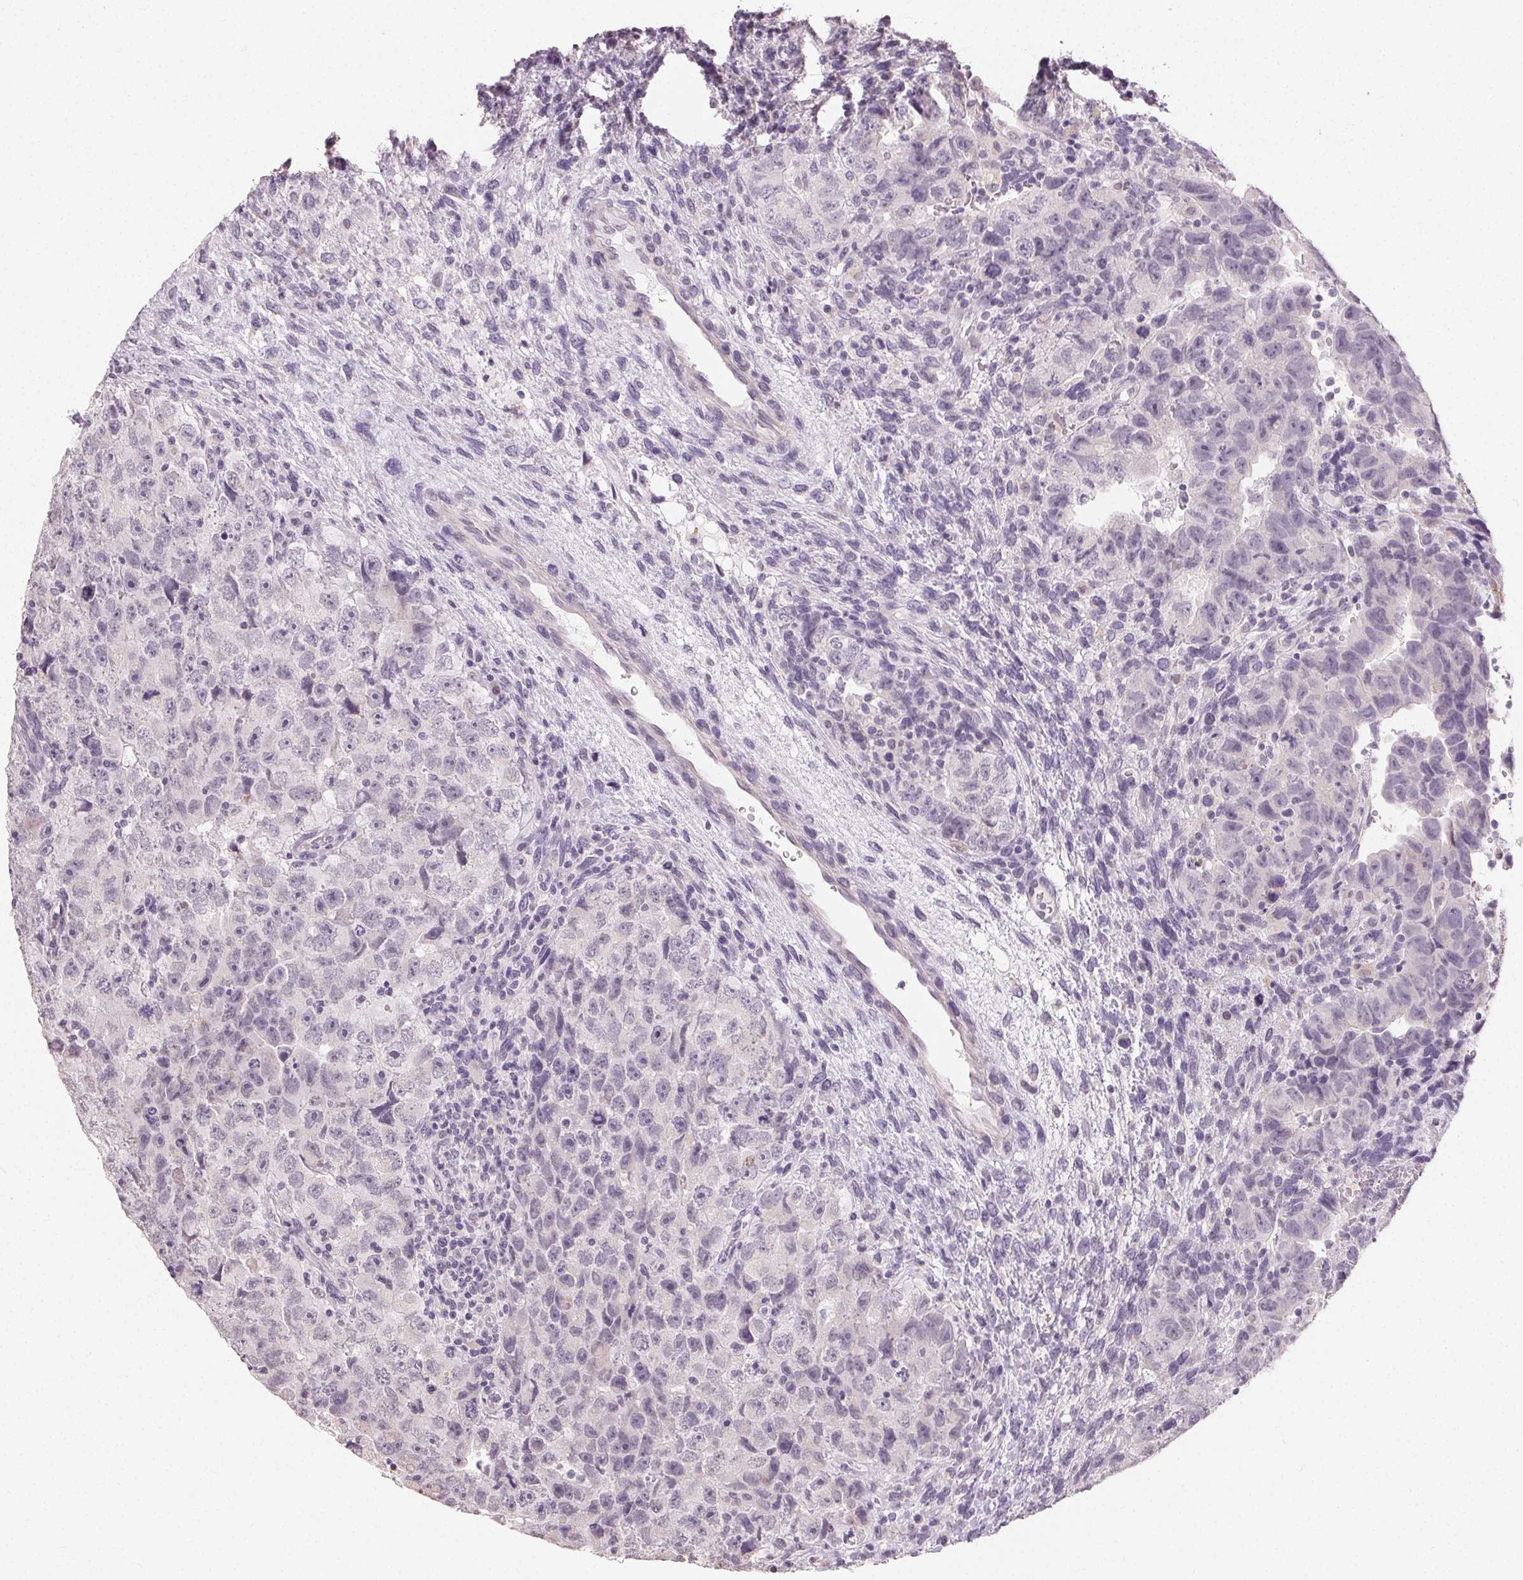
{"staining": {"intensity": "negative", "quantity": "none", "location": "none"}, "tissue": "testis cancer", "cell_type": "Tumor cells", "image_type": "cancer", "snomed": [{"axis": "morphology", "description": "Carcinoma, Embryonal, NOS"}, {"axis": "topography", "description": "Testis"}], "caption": "Immunohistochemistry micrograph of neoplastic tissue: human testis cancer (embryonal carcinoma) stained with DAB shows no significant protein positivity in tumor cells.", "gene": "TMEM174", "patient": {"sex": "male", "age": 24}}